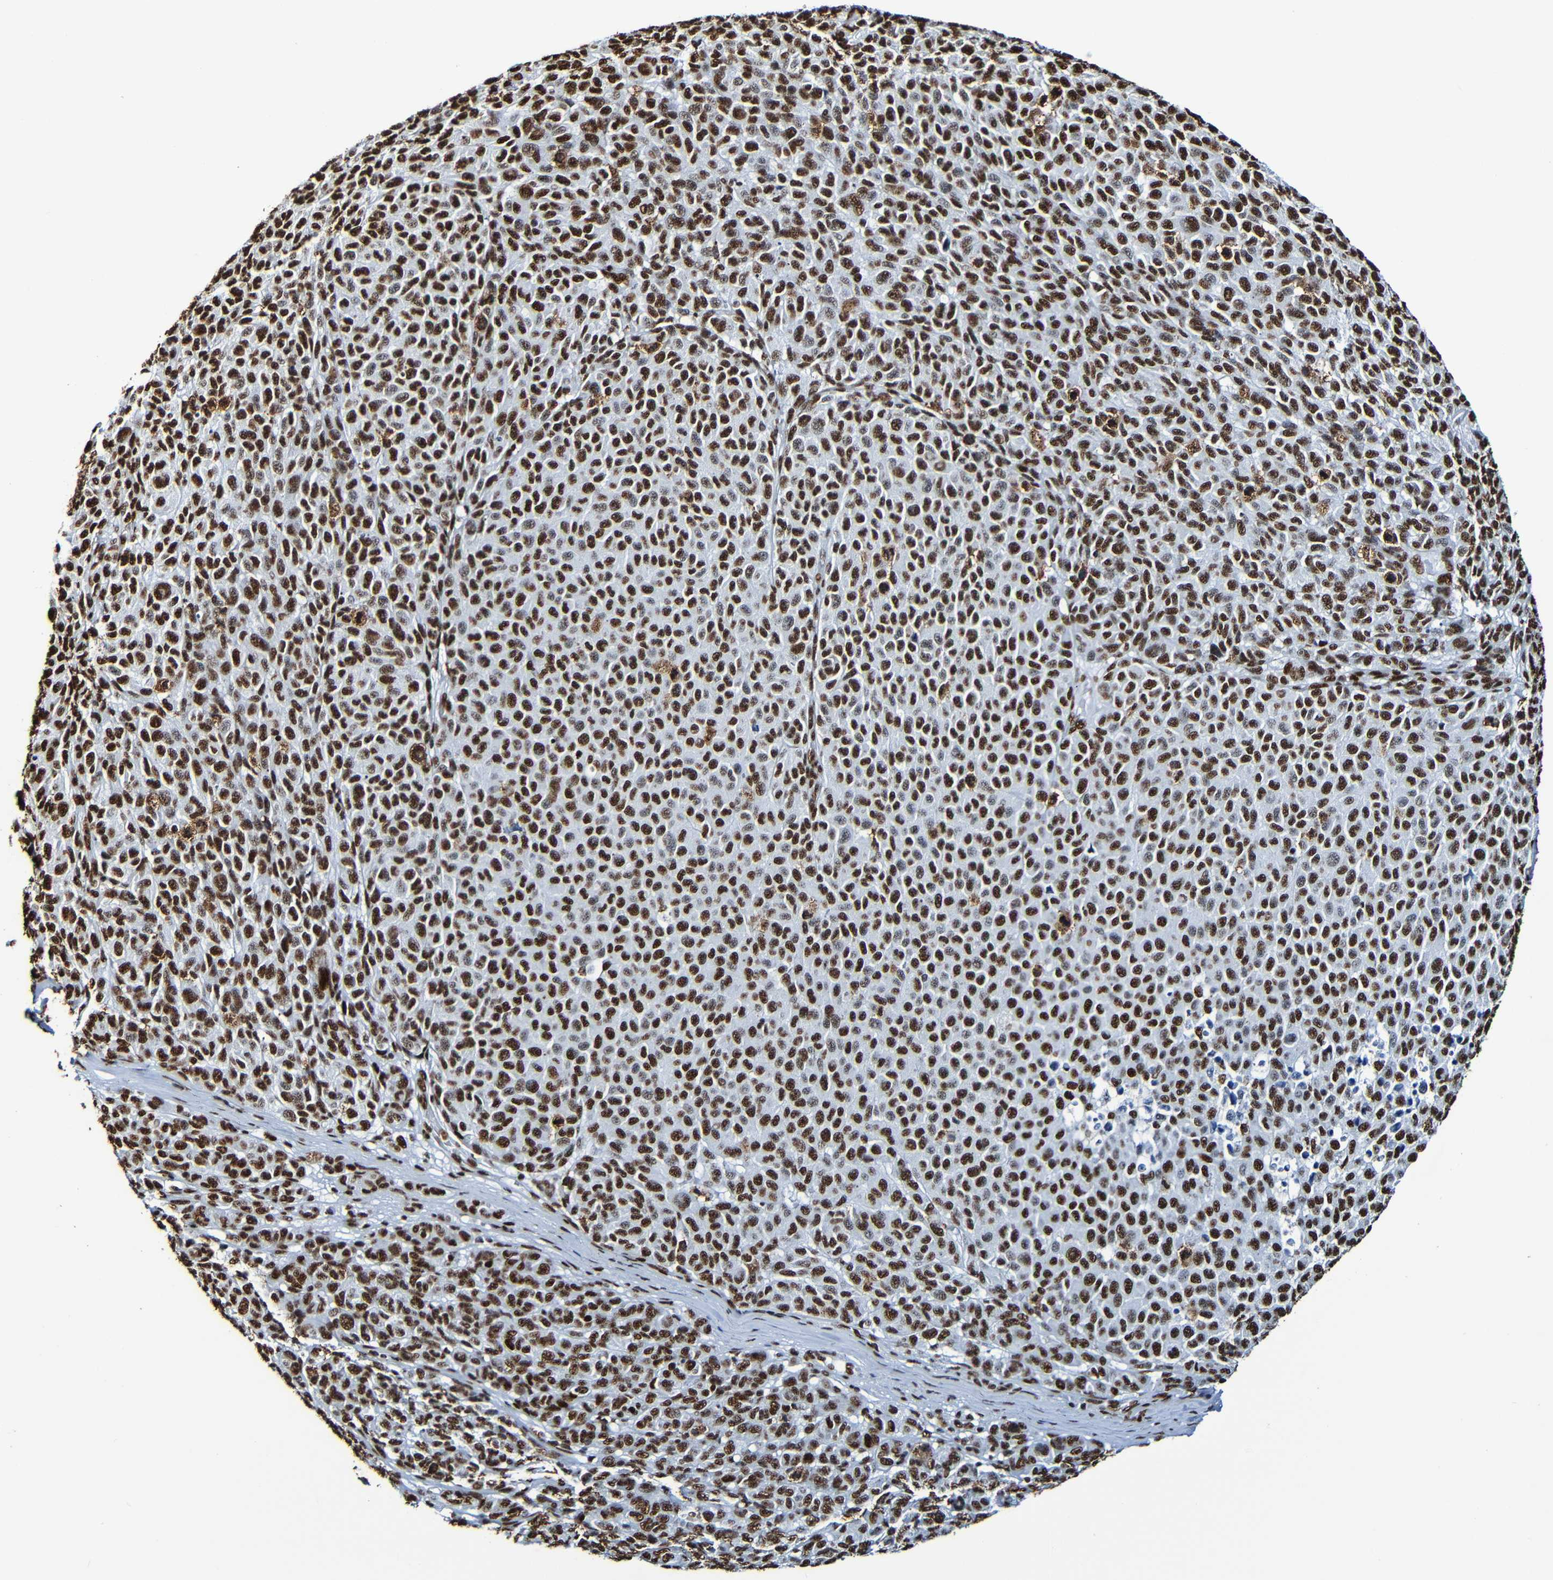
{"staining": {"intensity": "strong", "quantity": ">75%", "location": "nuclear"}, "tissue": "melanoma", "cell_type": "Tumor cells", "image_type": "cancer", "snomed": [{"axis": "morphology", "description": "Malignant melanoma, NOS"}, {"axis": "topography", "description": "Skin"}], "caption": "Malignant melanoma was stained to show a protein in brown. There is high levels of strong nuclear staining in about >75% of tumor cells. The staining was performed using DAB (3,3'-diaminobenzidine), with brown indicating positive protein expression. Nuclei are stained blue with hematoxylin.", "gene": "SRSF3", "patient": {"sex": "male", "age": 59}}